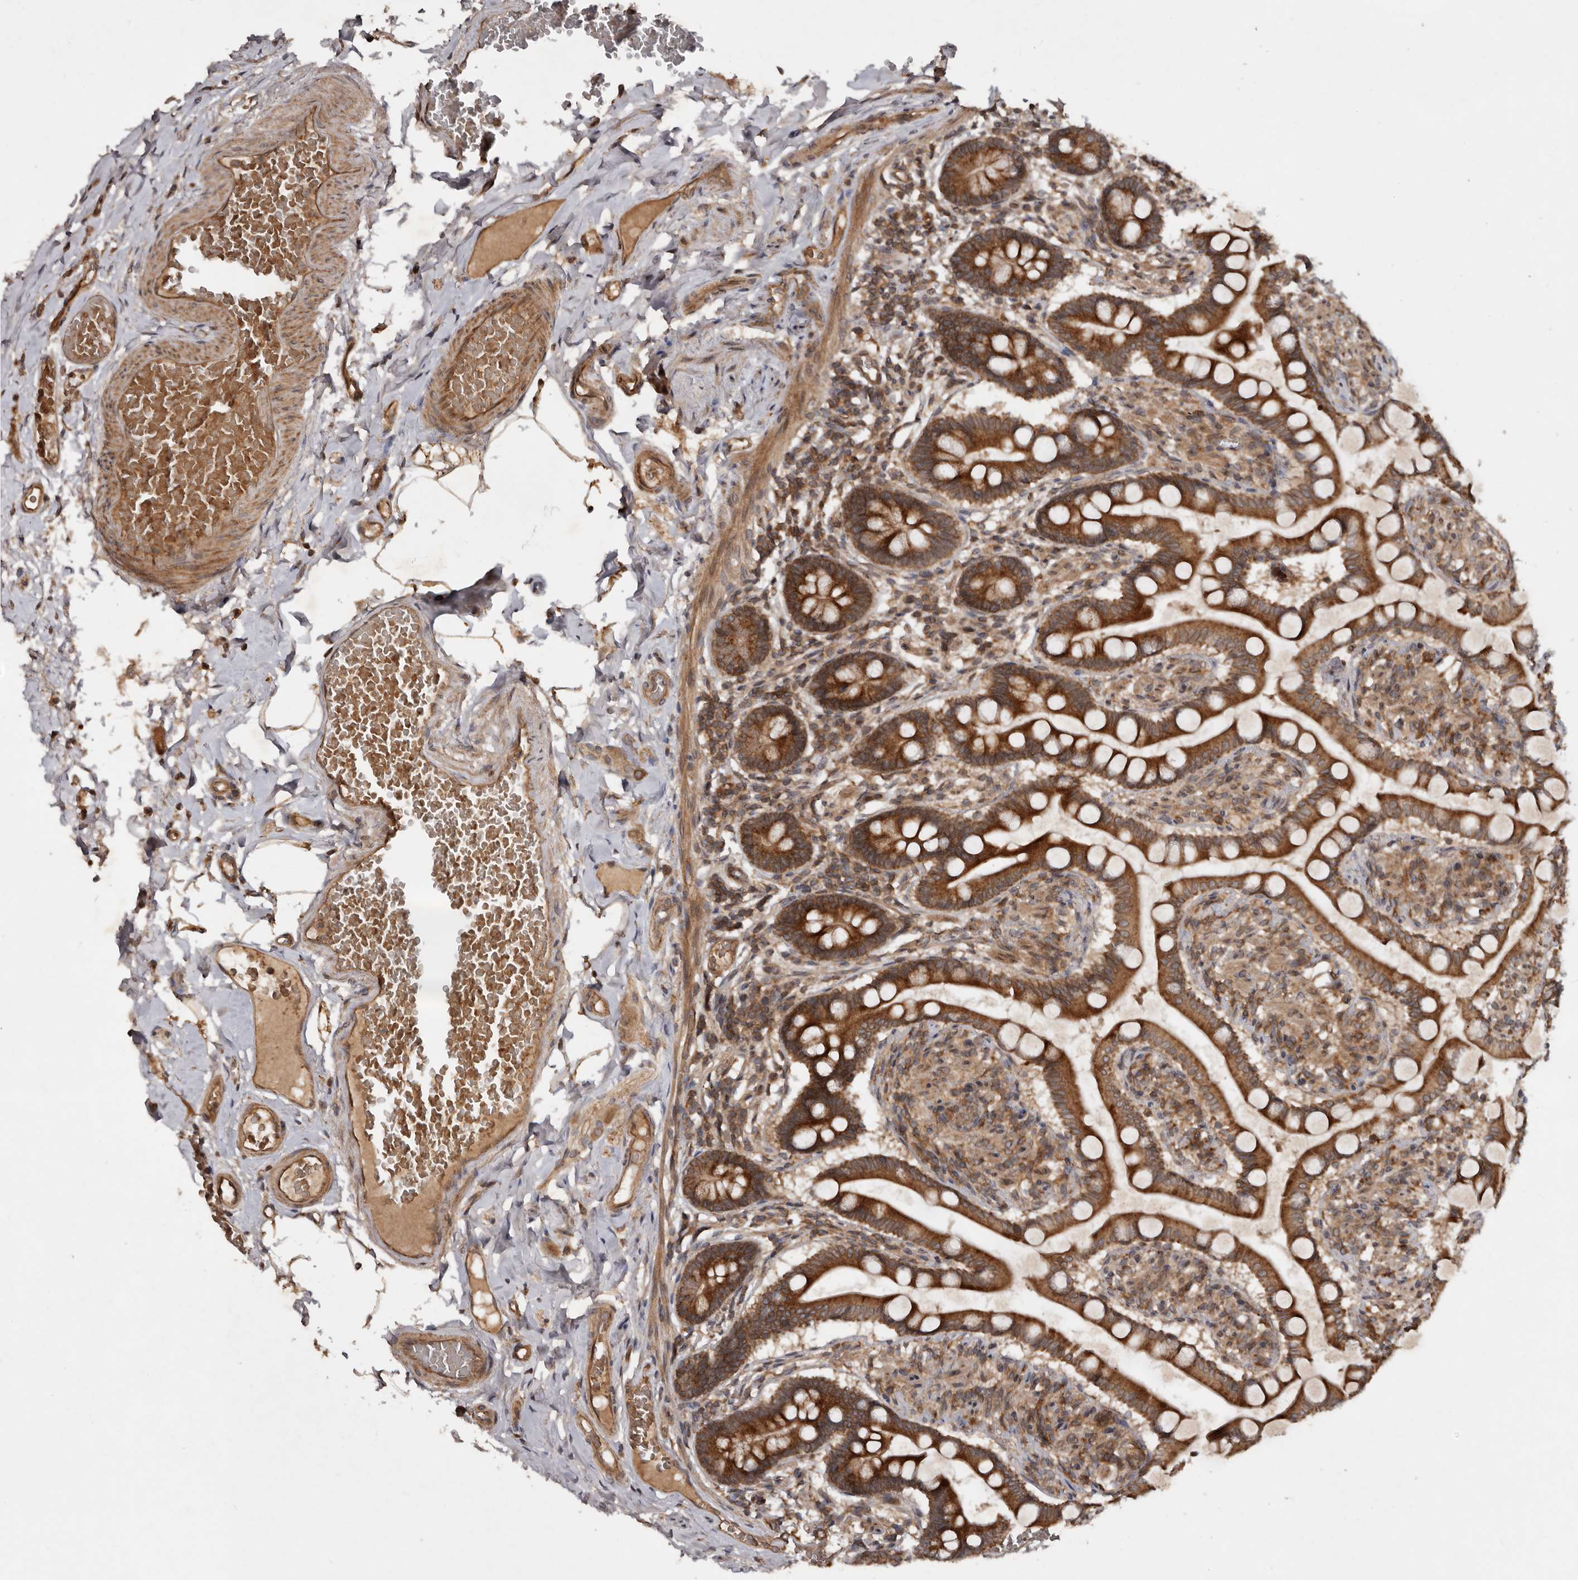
{"staining": {"intensity": "strong", "quantity": ">75%", "location": "cytoplasmic/membranous,nuclear"}, "tissue": "small intestine", "cell_type": "Glandular cells", "image_type": "normal", "snomed": [{"axis": "morphology", "description": "Normal tissue, NOS"}, {"axis": "topography", "description": "Small intestine"}], "caption": "This histopathology image demonstrates immunohistochemistry staining of benign small intestine, with high strong cytoplasmic/membranous,nuclear positivity in about >75% of glandular cells.", "gene": "STK36", "patient": {"sex": "male", "age": 41}}